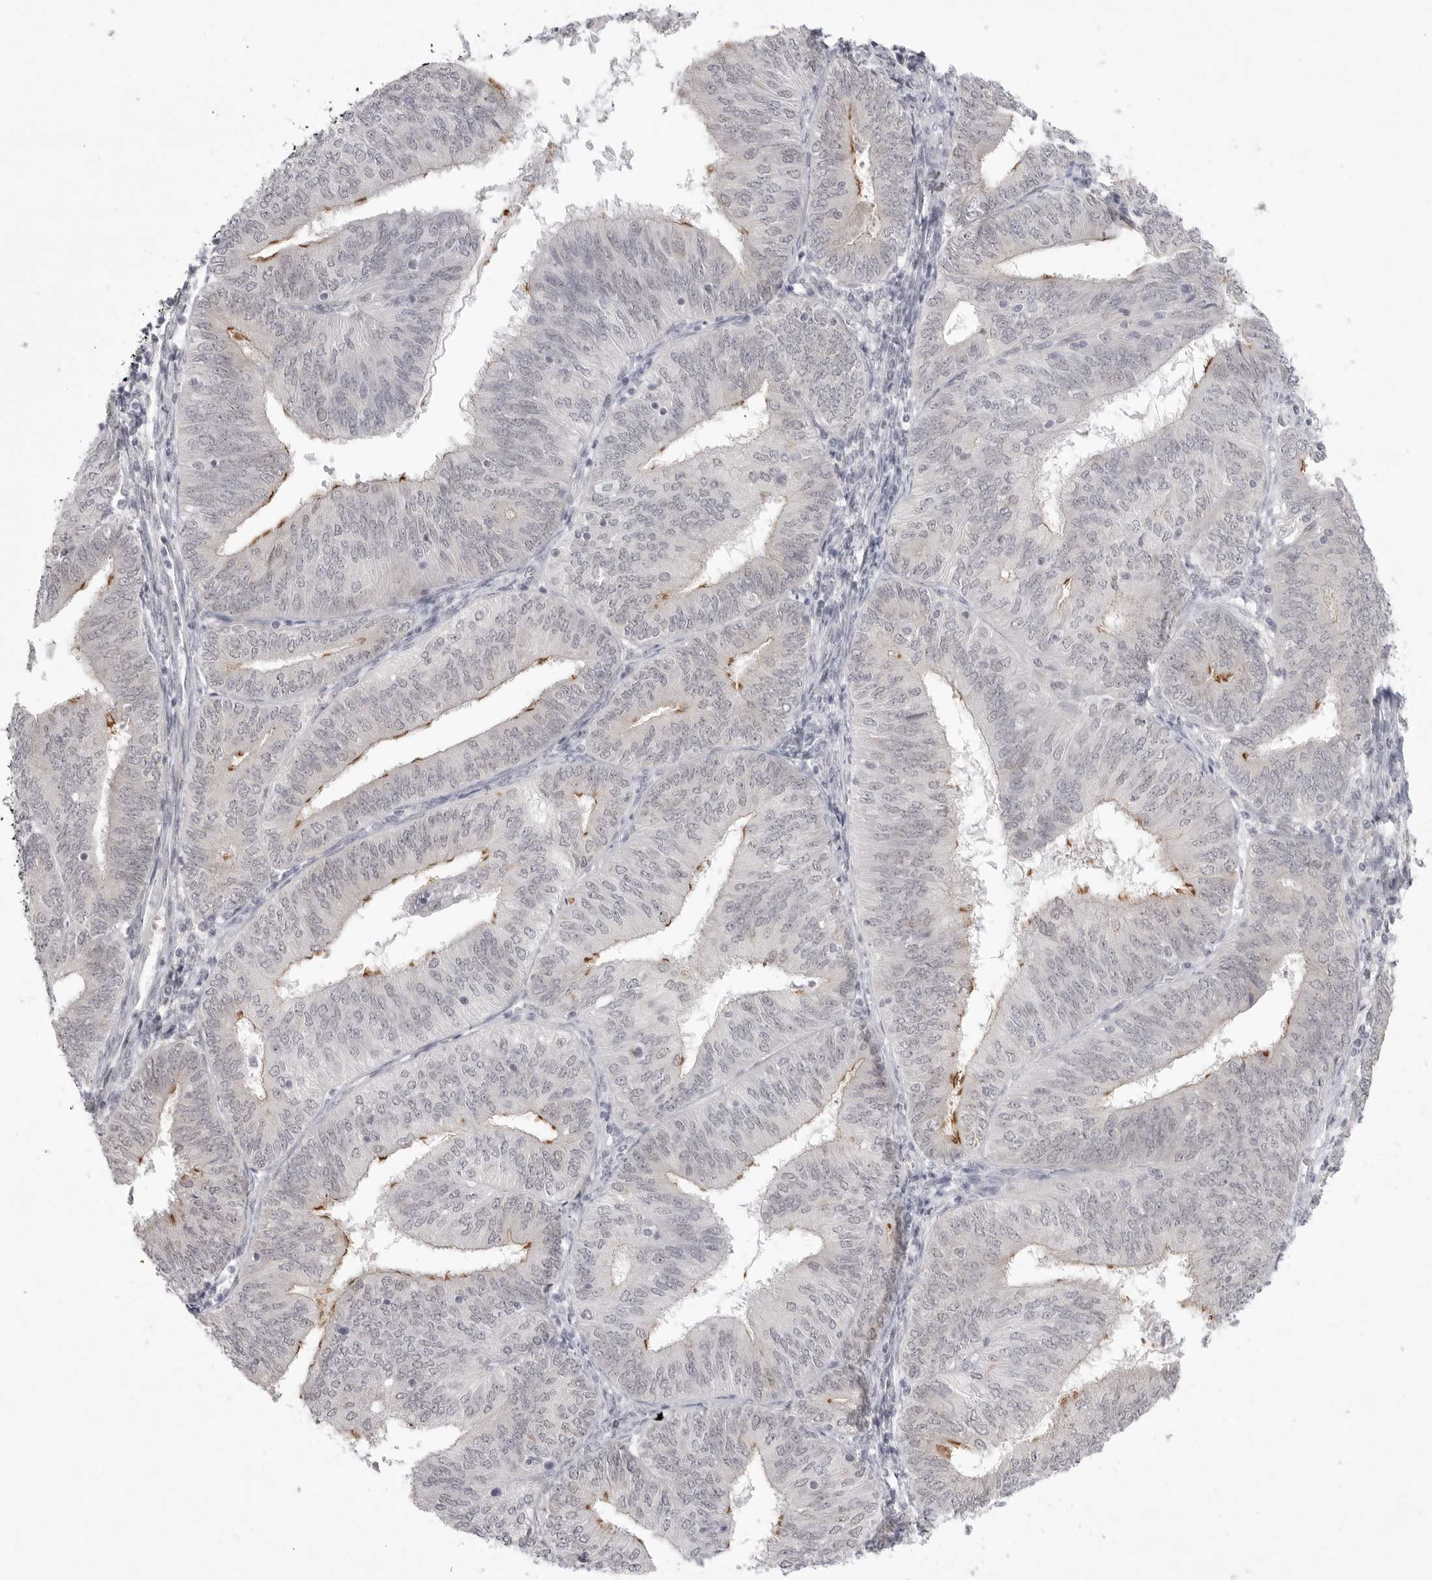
{"staining": {"intensity": "moderate", "quantity": "<25%", "location": "cytoplasmic/membranous"}, "tissue": "endometrial cancer", "cell_type": "Tumor cells", "image_type": "cancer", "snomed": [{"axis": "morphology", "description": "Adenocarcinoma, NOS"}, {"axis": "topography", "description": "Endometrium"}], "caption": "Immunohistochemical staining of human endometrial cancer (adenocarcinoma) reveals low levels of moderate cytoplasmic/membranous protein staining in about <25% of tumor cells.", "gene": "TCTN3", "patient": {"sex": "female", "age": 58}}